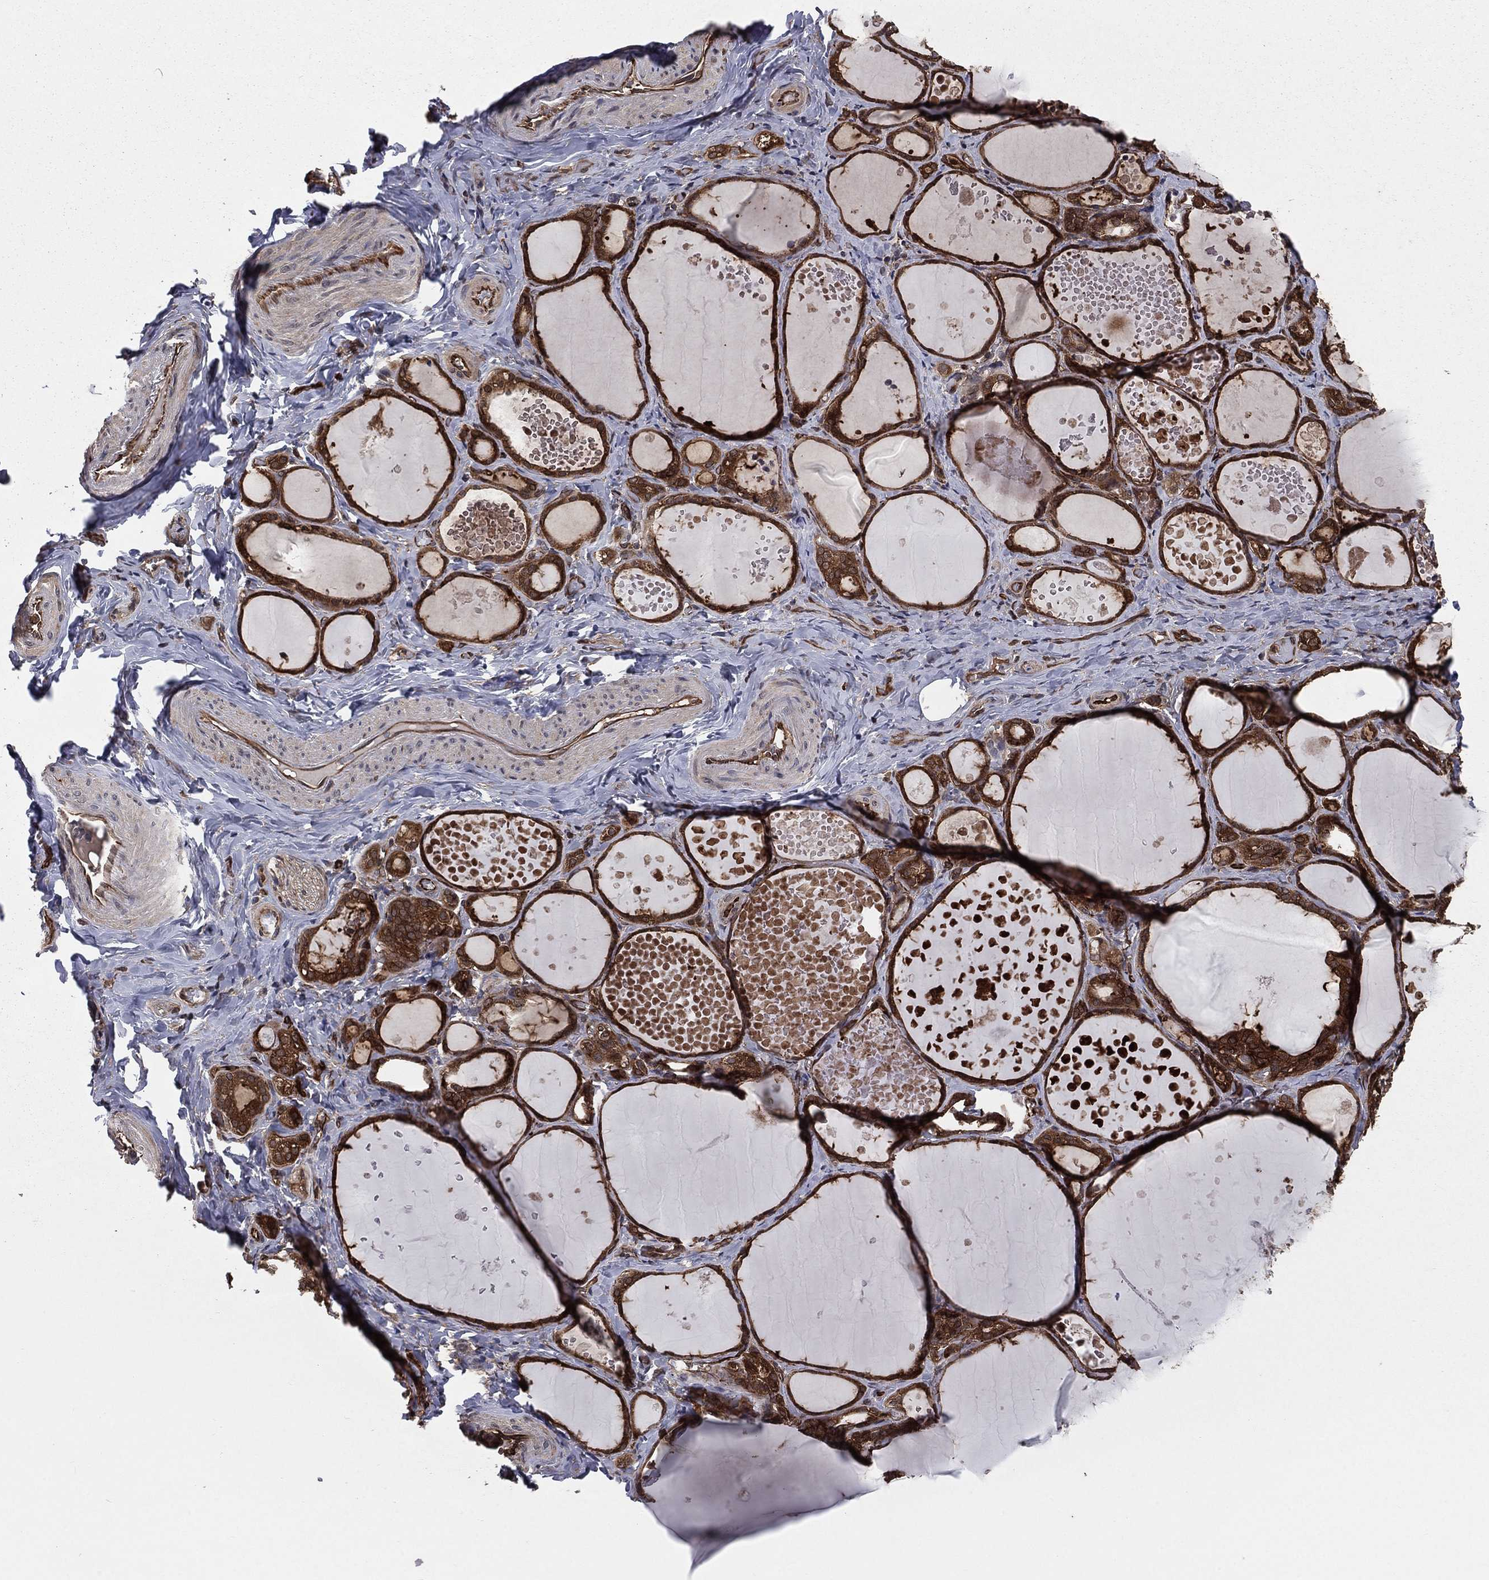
{"staining": {"intensity": "strong", "quantity": ">75%", "location": "cytoplasmic/membranous"}, "tissue": "thyroid gland", "cell_type": "Glandular cells", "image_type": "normal", "snomed": [{"axis": "morphology", "description": "Normal tissue, NOS"}, {"axis": "topography", "description": "Thyroid gland"}], "caption": "Immunohistochemical staining of normal thyroid gland shows strong cytoplasmic/membranous protein expression in approximately >75% of glandular cells.", "gene": "CERT1", "patient": {"sex": "female", "age": 56}}